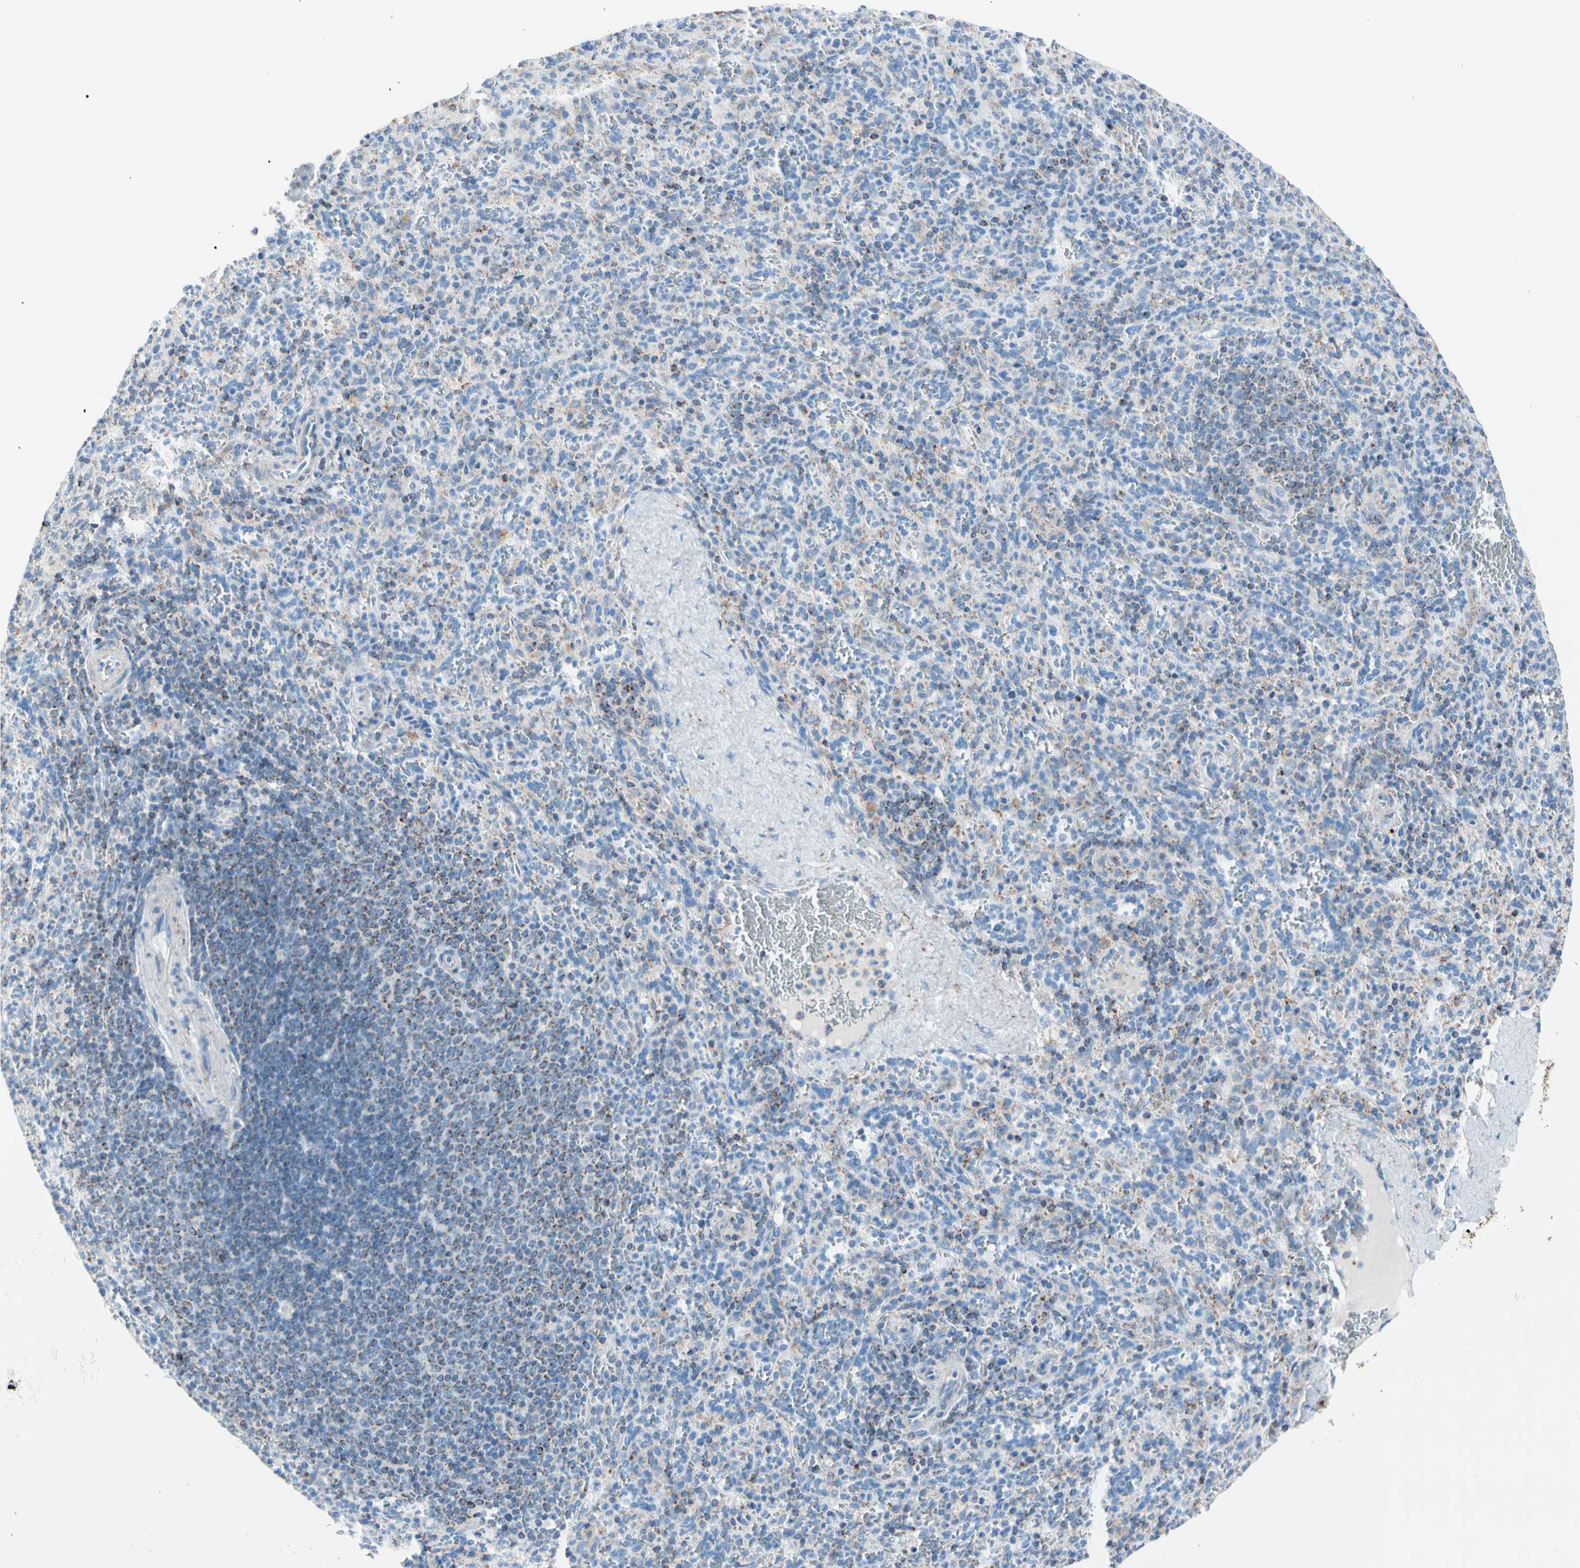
{"staining": {"intensity": "strong", "quantity": "<25%", "location": "cytoplasmic/membranous"}, "tissue": "spleen", "cell_type": "Cells in red pulp", "image_type": "normal", "snomed": [{"axis": "morphology", "description": "Normal tissue, NOS"}, {"axis": "topography", "description": "Spleen"}], "caption": "Spleen stained with immunohistochemistry displays strong cytoplasmic/membranous positivity in about <25% of cells in red pulp.", "gene": "HK1", "patient": {"sex": "male", "age": 36}}